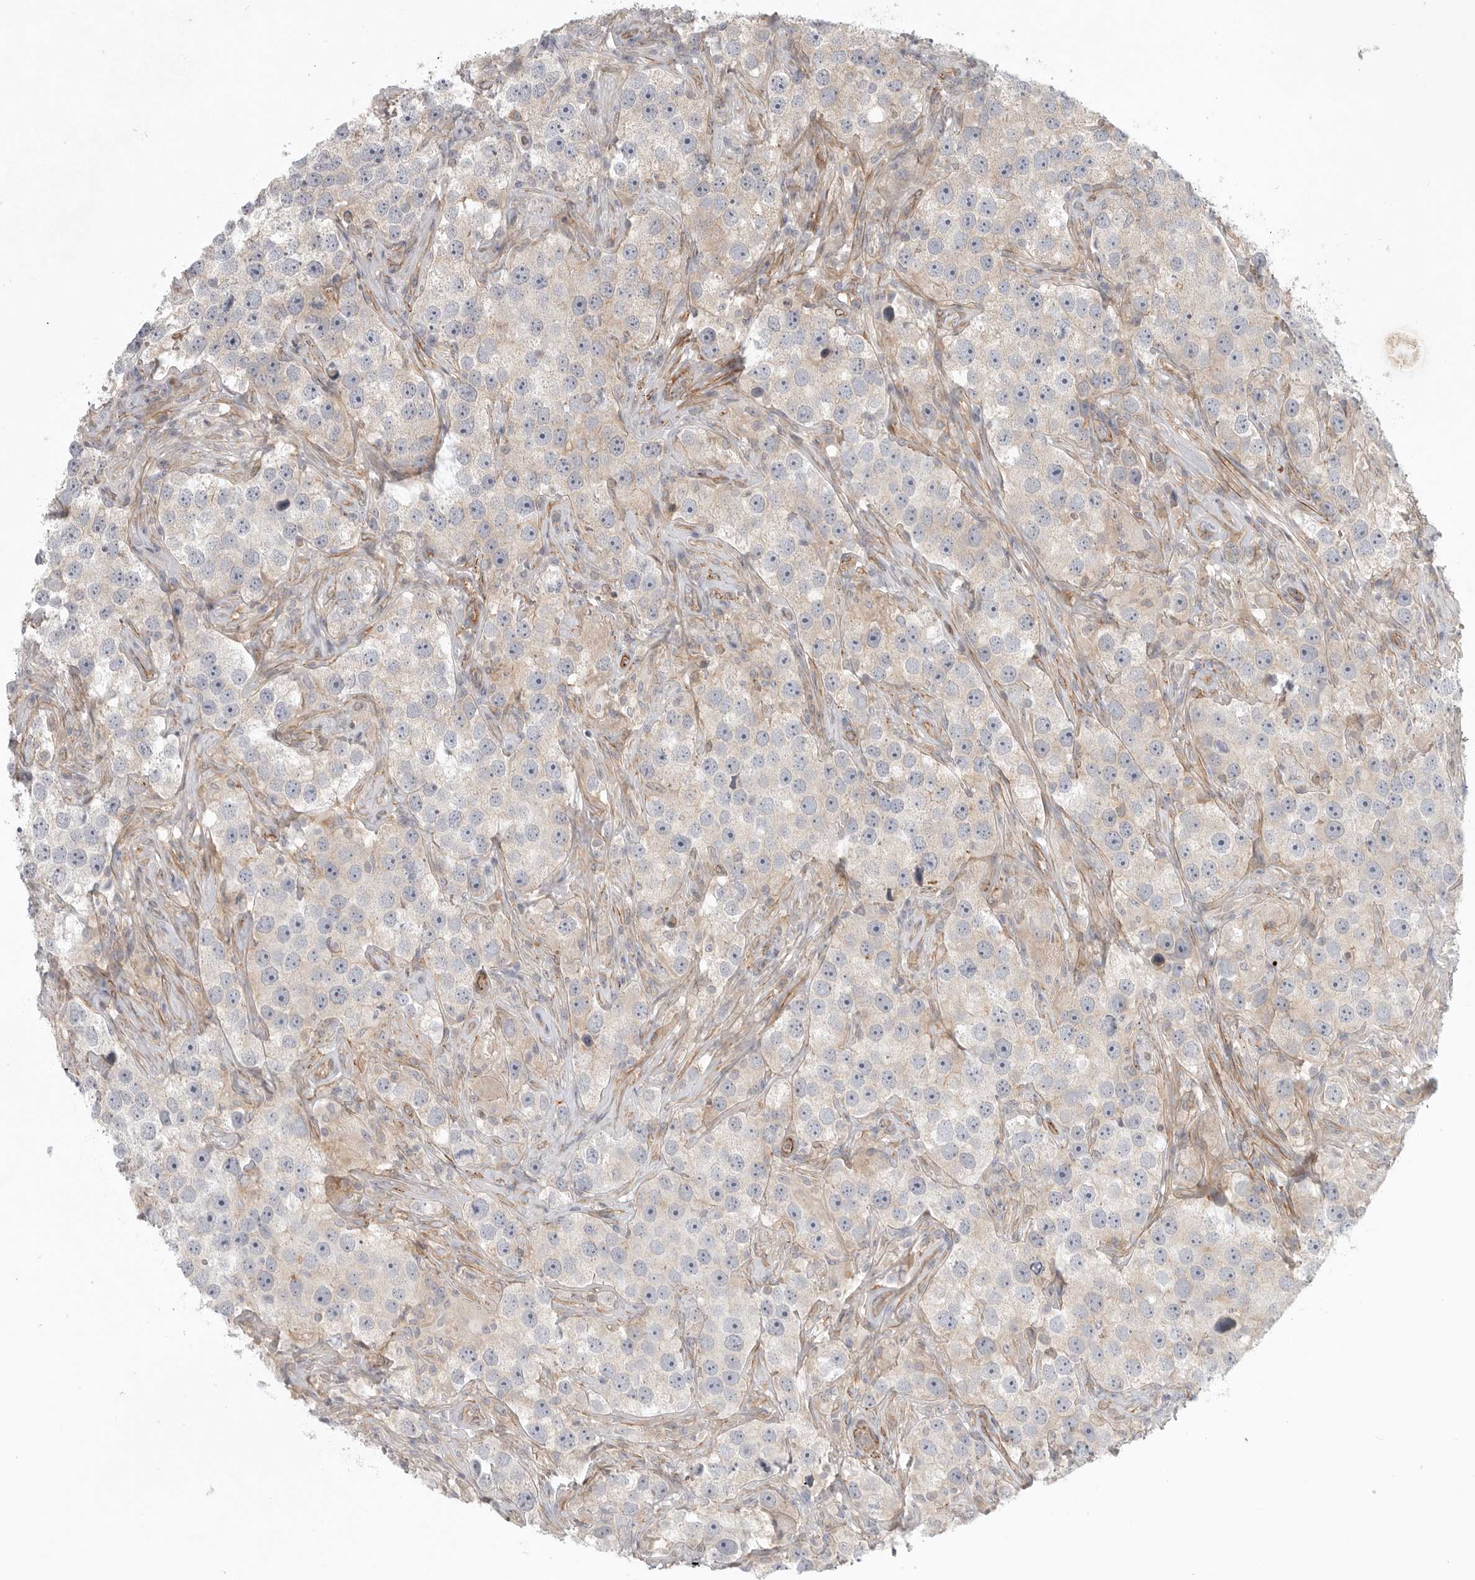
{"staining": {"intensity": "negative", "quantity": "none", "location": "none"}, "tissue": "testis cancer", "cell_type": "Tumor cells", "image_type": "cancer", "snomed": [{"axis": "morphology", "description": "Seminoma, NOS"}, {"axis": "topography", "description": "Testis"}], "caption": "The histopathology image reveals no significant expression in tumor cells of testis cancer (seminoma). (IHC, brightfield microscopy, high magnification).", "gene": "LONRF1", "patient": {"sex": "male", "age": 49}}